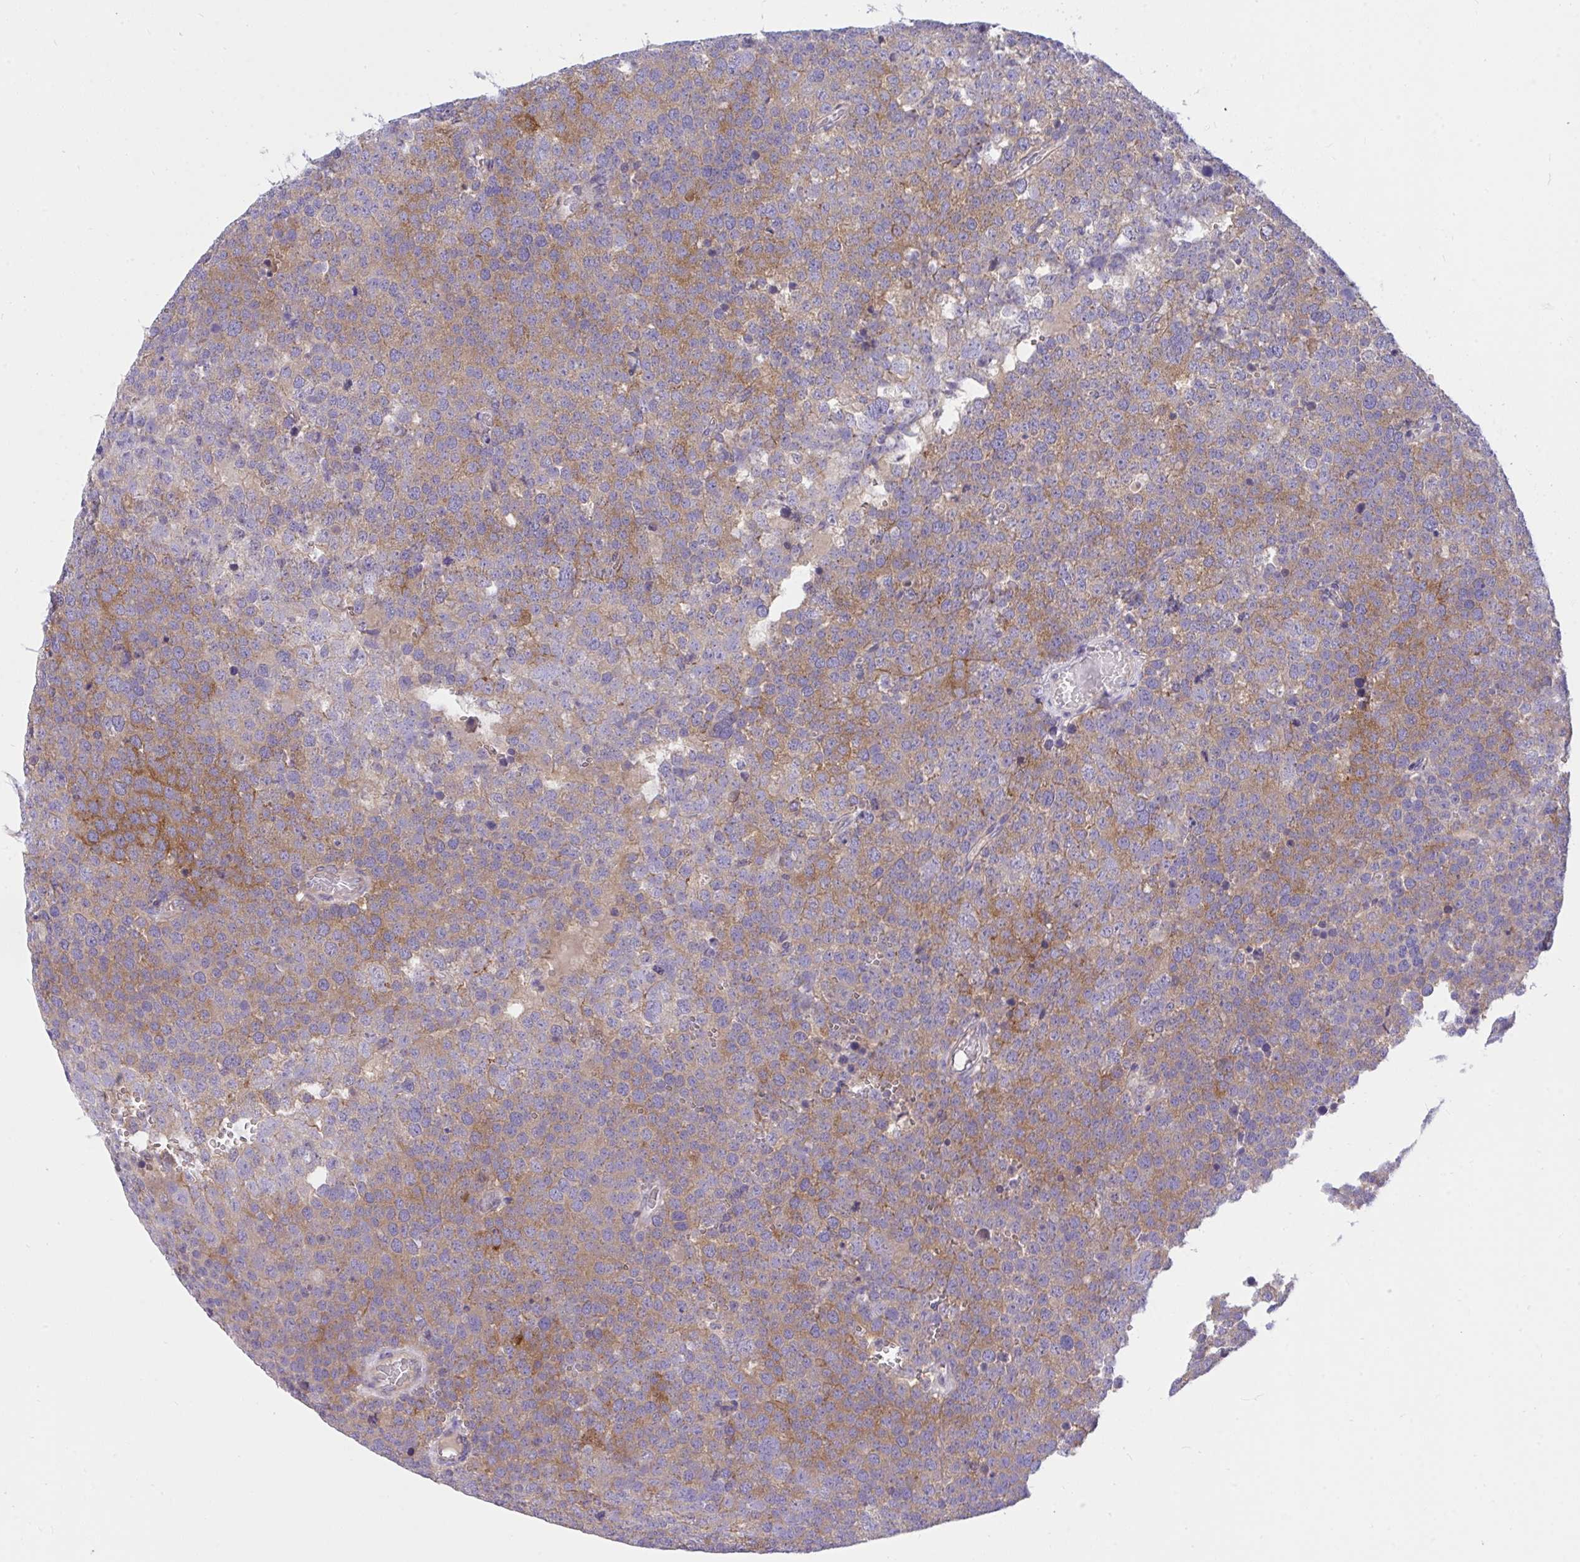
{"staining": {"intensity": "moderate", "quantity": ">75%", "location": "cytoplasmic/membranous"}, "tissue": "testis cancer", "cell_type": "Tumor cells", "image_type": "cancer", "snomed": [{"axis": "morphology", "description": "Seminoma, NOS"}, {"axis": "topography", "description": "Testis"}], "caption": "Testis cancer was stained to show a protein in brown. There is medium levels of moderate cytoplasmic/membranous staining in approximately >75% of tumor cells.", "gene": "TLN2", "patient": {"sex": "male", "age": 71}}